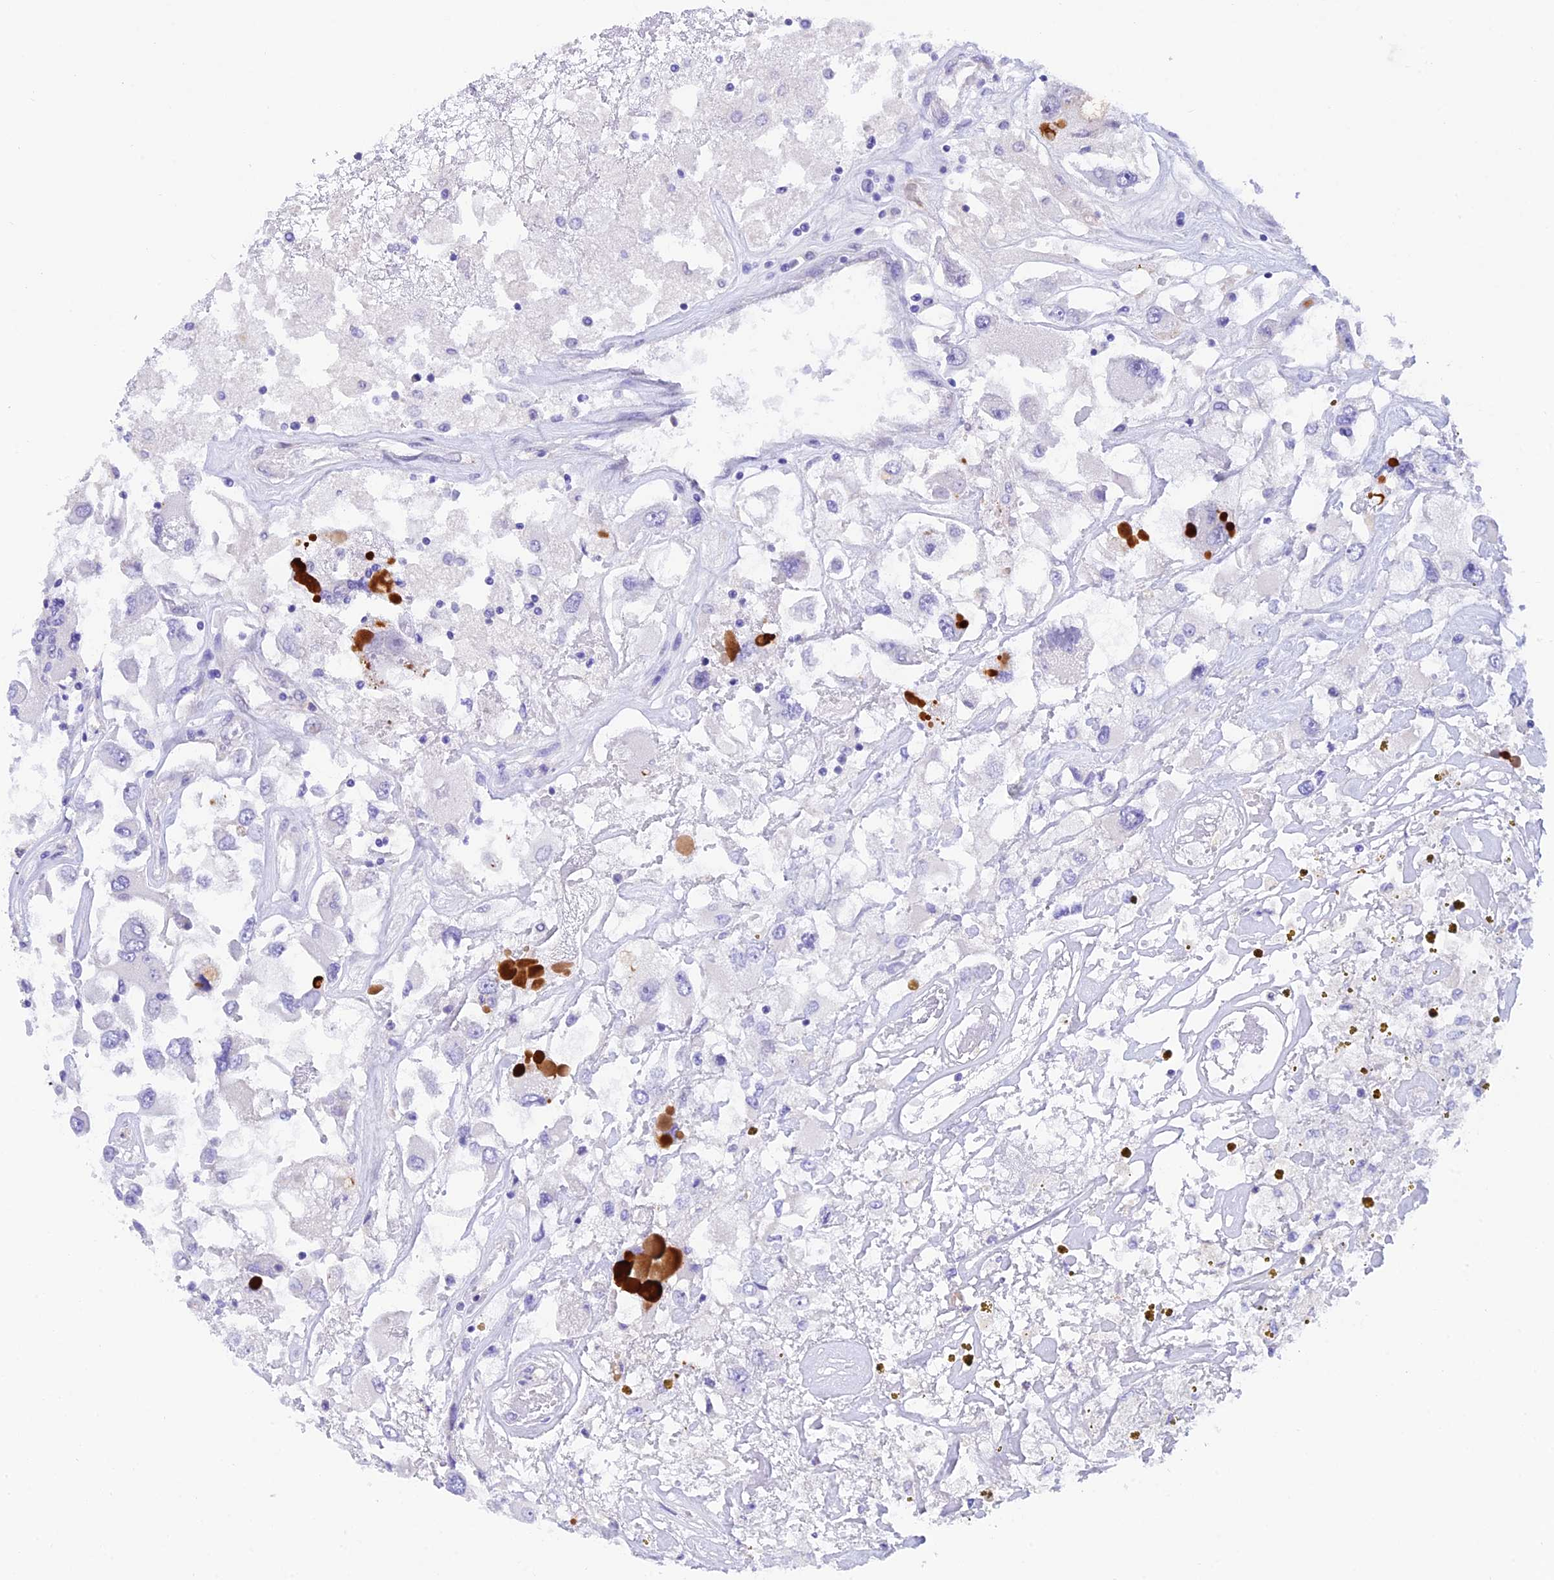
{"staining": {"intensity": "negative", "quantity": "none", "location": "none"}, "tissue": "renal cancer", "cell_type": "Tumor cells", "image_type": "cancer", "snomed": [{"axis": "morphology", "description": "Adenocarcinoma, NOS"}, {"axis": "topography", "description": "Kidney"}], "caption": "The photomicrograph demonstrates no staining of tumor cells in renal cancer (adenocarcinoma).", "gene": "C17orf67", "patient": {"sex": "female", "age": 52}}